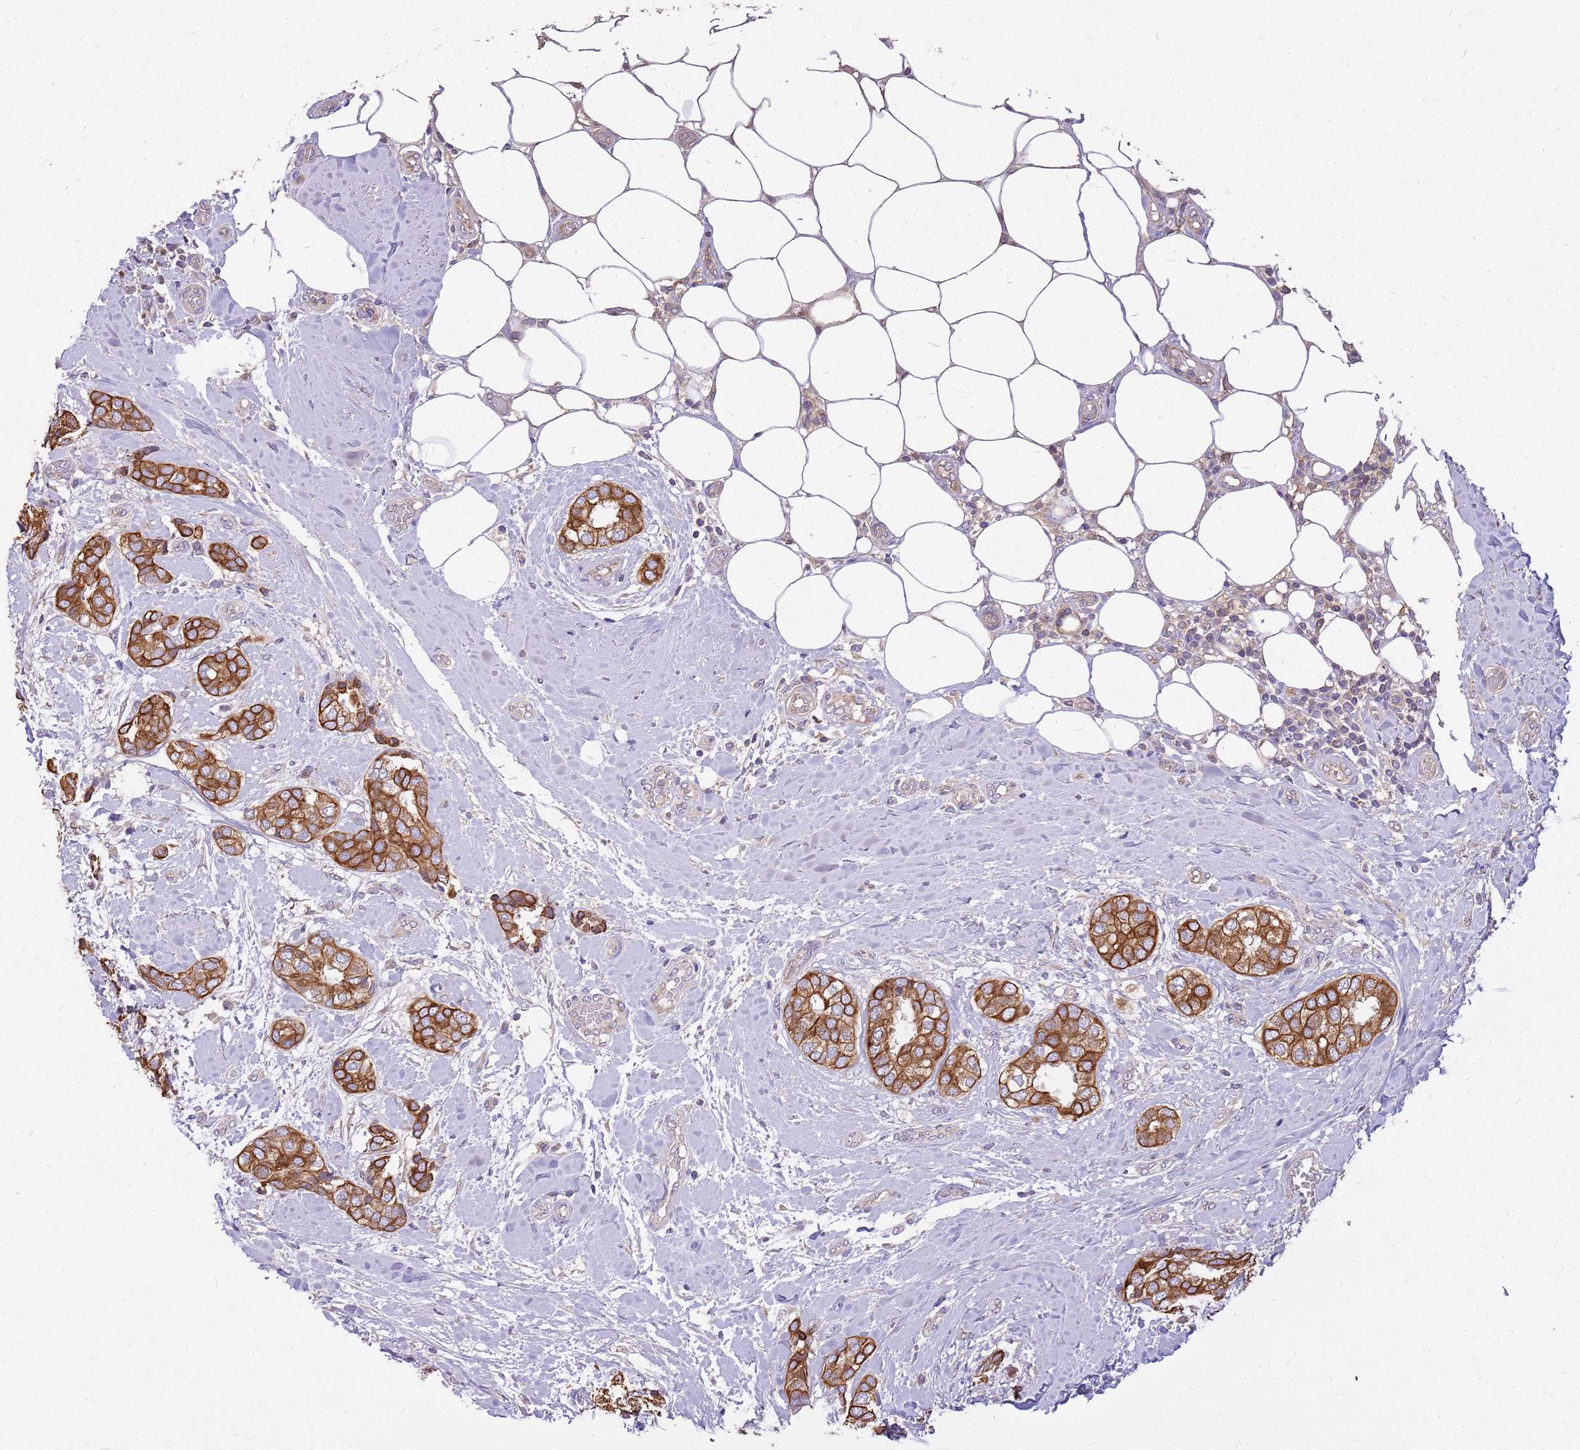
{"staining": {"intensity": "strong", "quantity": ">75%", "location": "cytoplasmic/membranous"}, "tissue": "breast cancer", "cell_type": "Tumor cells", "image_type": "cancer", "snomed": [{"axis": "morphology", "description": "Duct carcinoma"}, {"axis": "topography", "description": "Breast"}], "caption": "Breast infiltrating ductal carcinoma stained with IHC demonstrates strong cytoplasmic/membranous expression in about >75% of tumor cells. (DAB (3,3'-diaminobenzidine) IHC, brown staining for protein, blue staining for nuclei).", "gene": "WASHC4", "patient": {"sex": "female", "age": 73}}